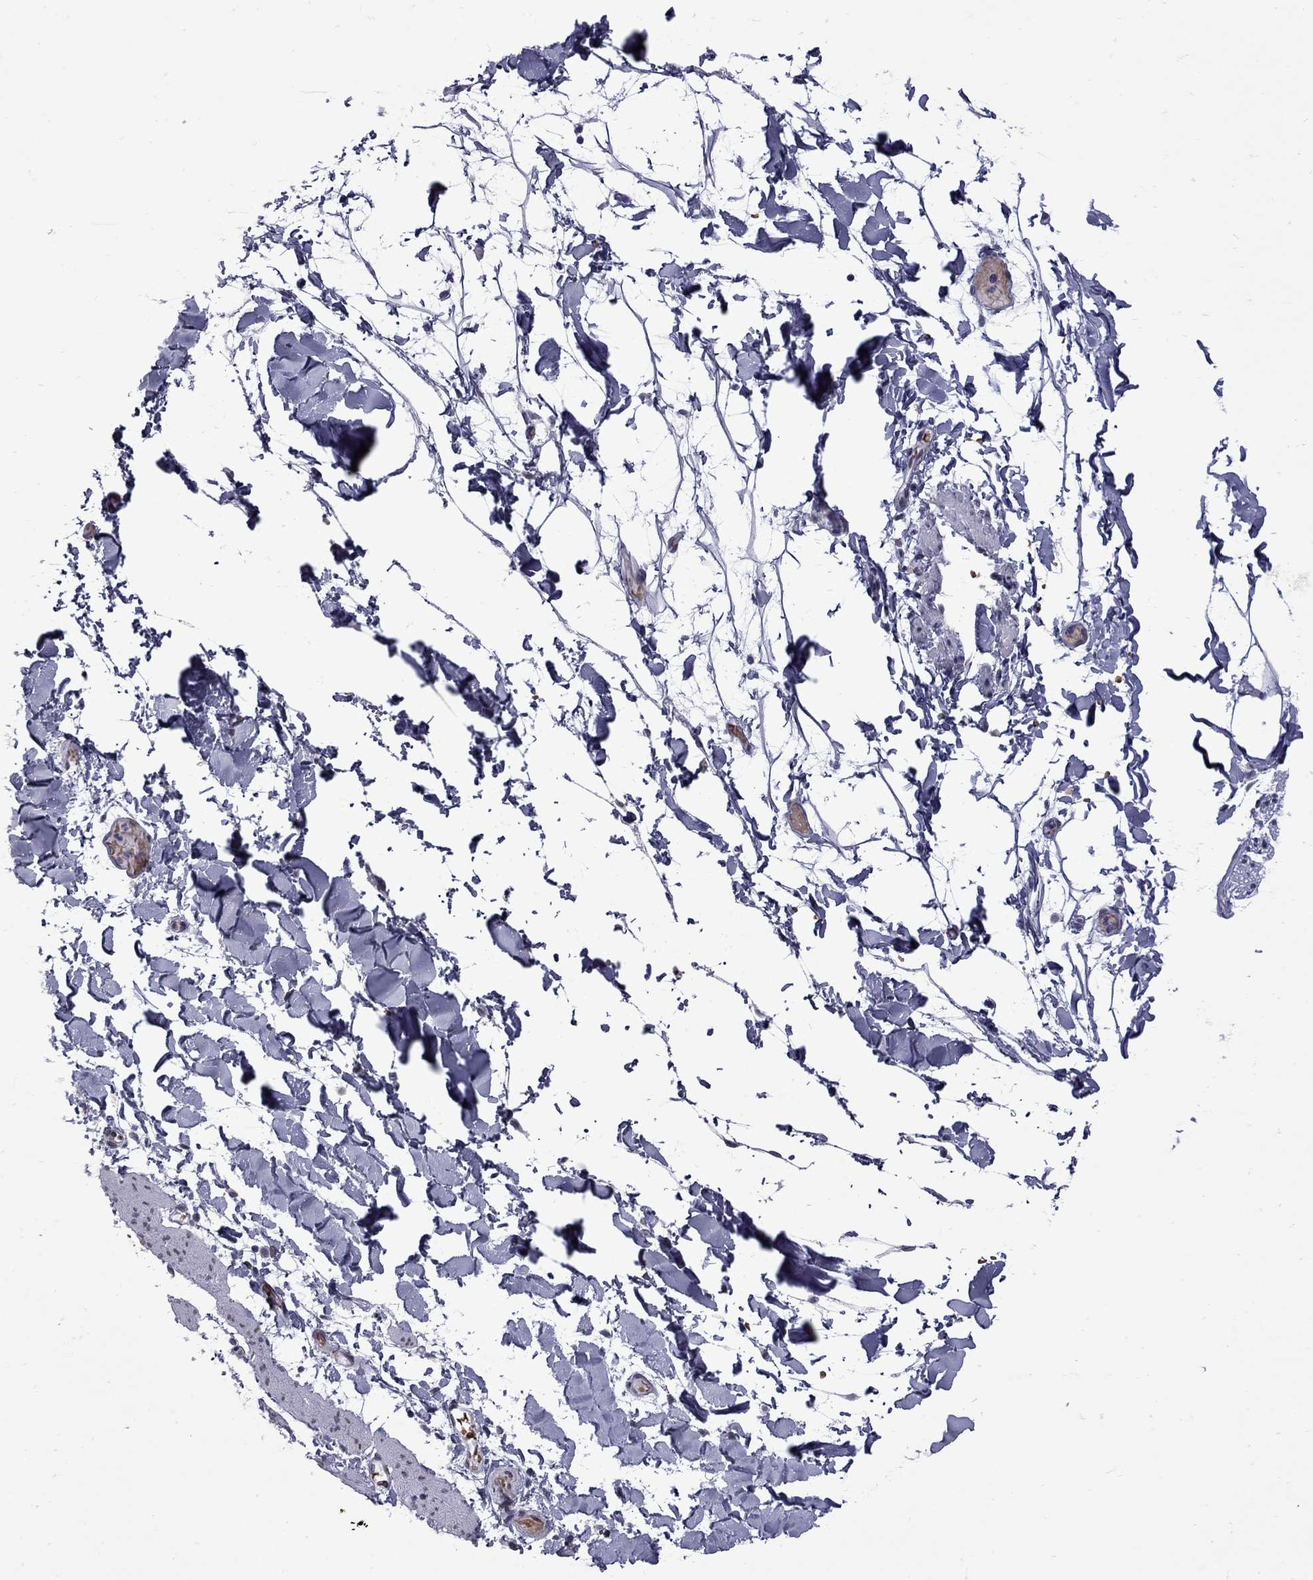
{"staining": {"intensity": "negative", "quantity": "none", "location": "none"}, "tissue": "adipose tissue", "cell_type": "Adipocytes", "image_type": "normal", "snomed": [{"axis": "morphology", "description": "Normal tissue, NOS"}, {"axis": "topography", "description": "Gallbladder"}, {"axis": "topography", "description": "Peripheral nerve tissue"}], "caption": "This is an IHC image of benign adipose tissue. There is no expression in adipocytes.", "gene": "CLTCL1", "patient": {"sex": "female", "age": 45}}